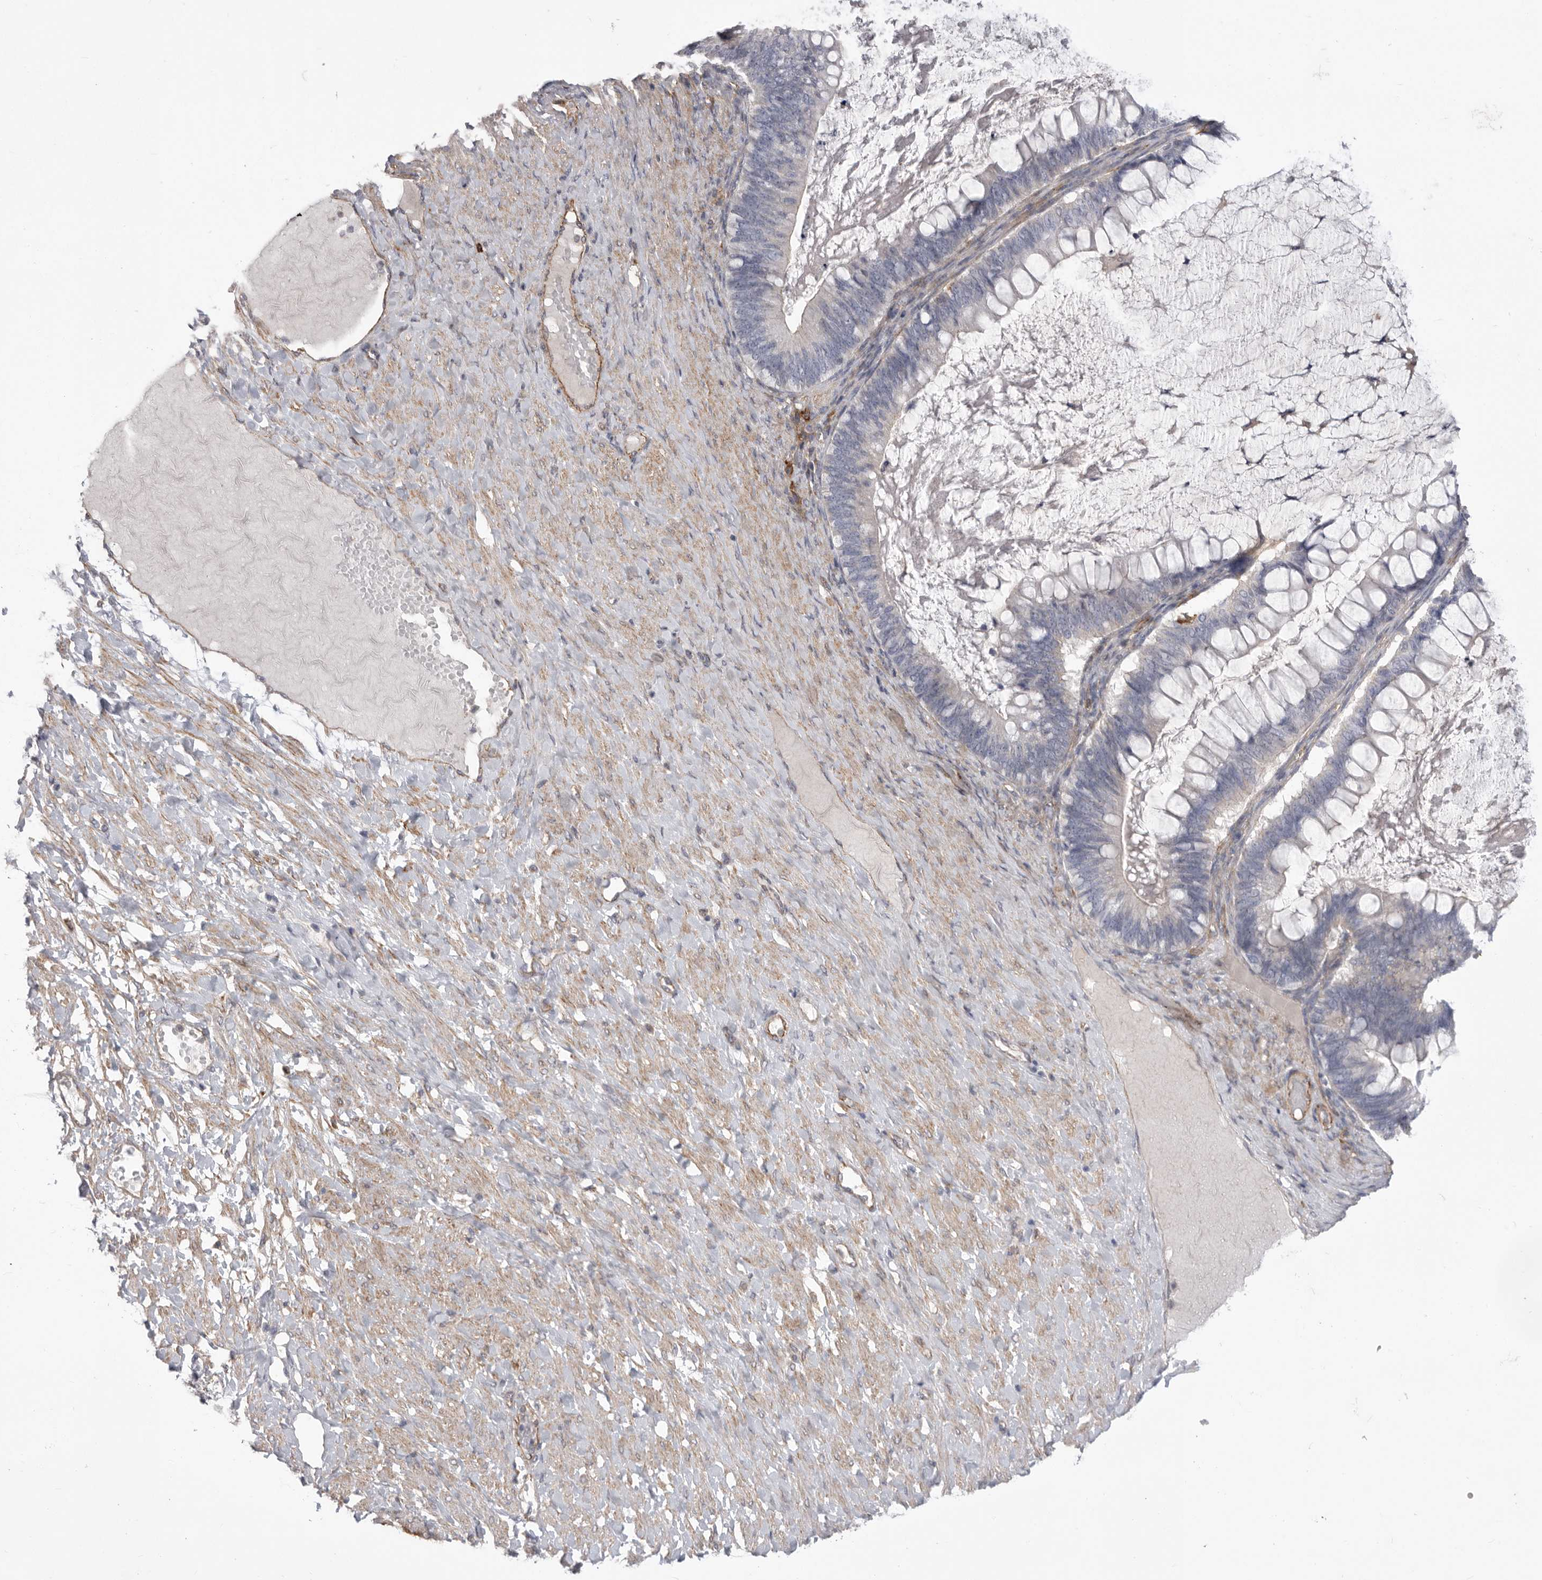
{"staining": {"intensity": "negative", "quantity": "none", "location": "none"}, "tissue": "ovarian cancer", "cell_type": "Tumor cells", "image_type": "cancer", "snomed": [{"axis": "morphology", "description": "Cystadenocarcinoma, mucinous, NOS"}, {"axis": "topography", "description": "Ovary"}], "caption": "This is an IHC histopathology image of ovarian mucinous cystadenocarcinoma. There is no staining in tumor cells.", "gene": "SIGLEC10", "patient": {"sex": "female", "age": 61}}